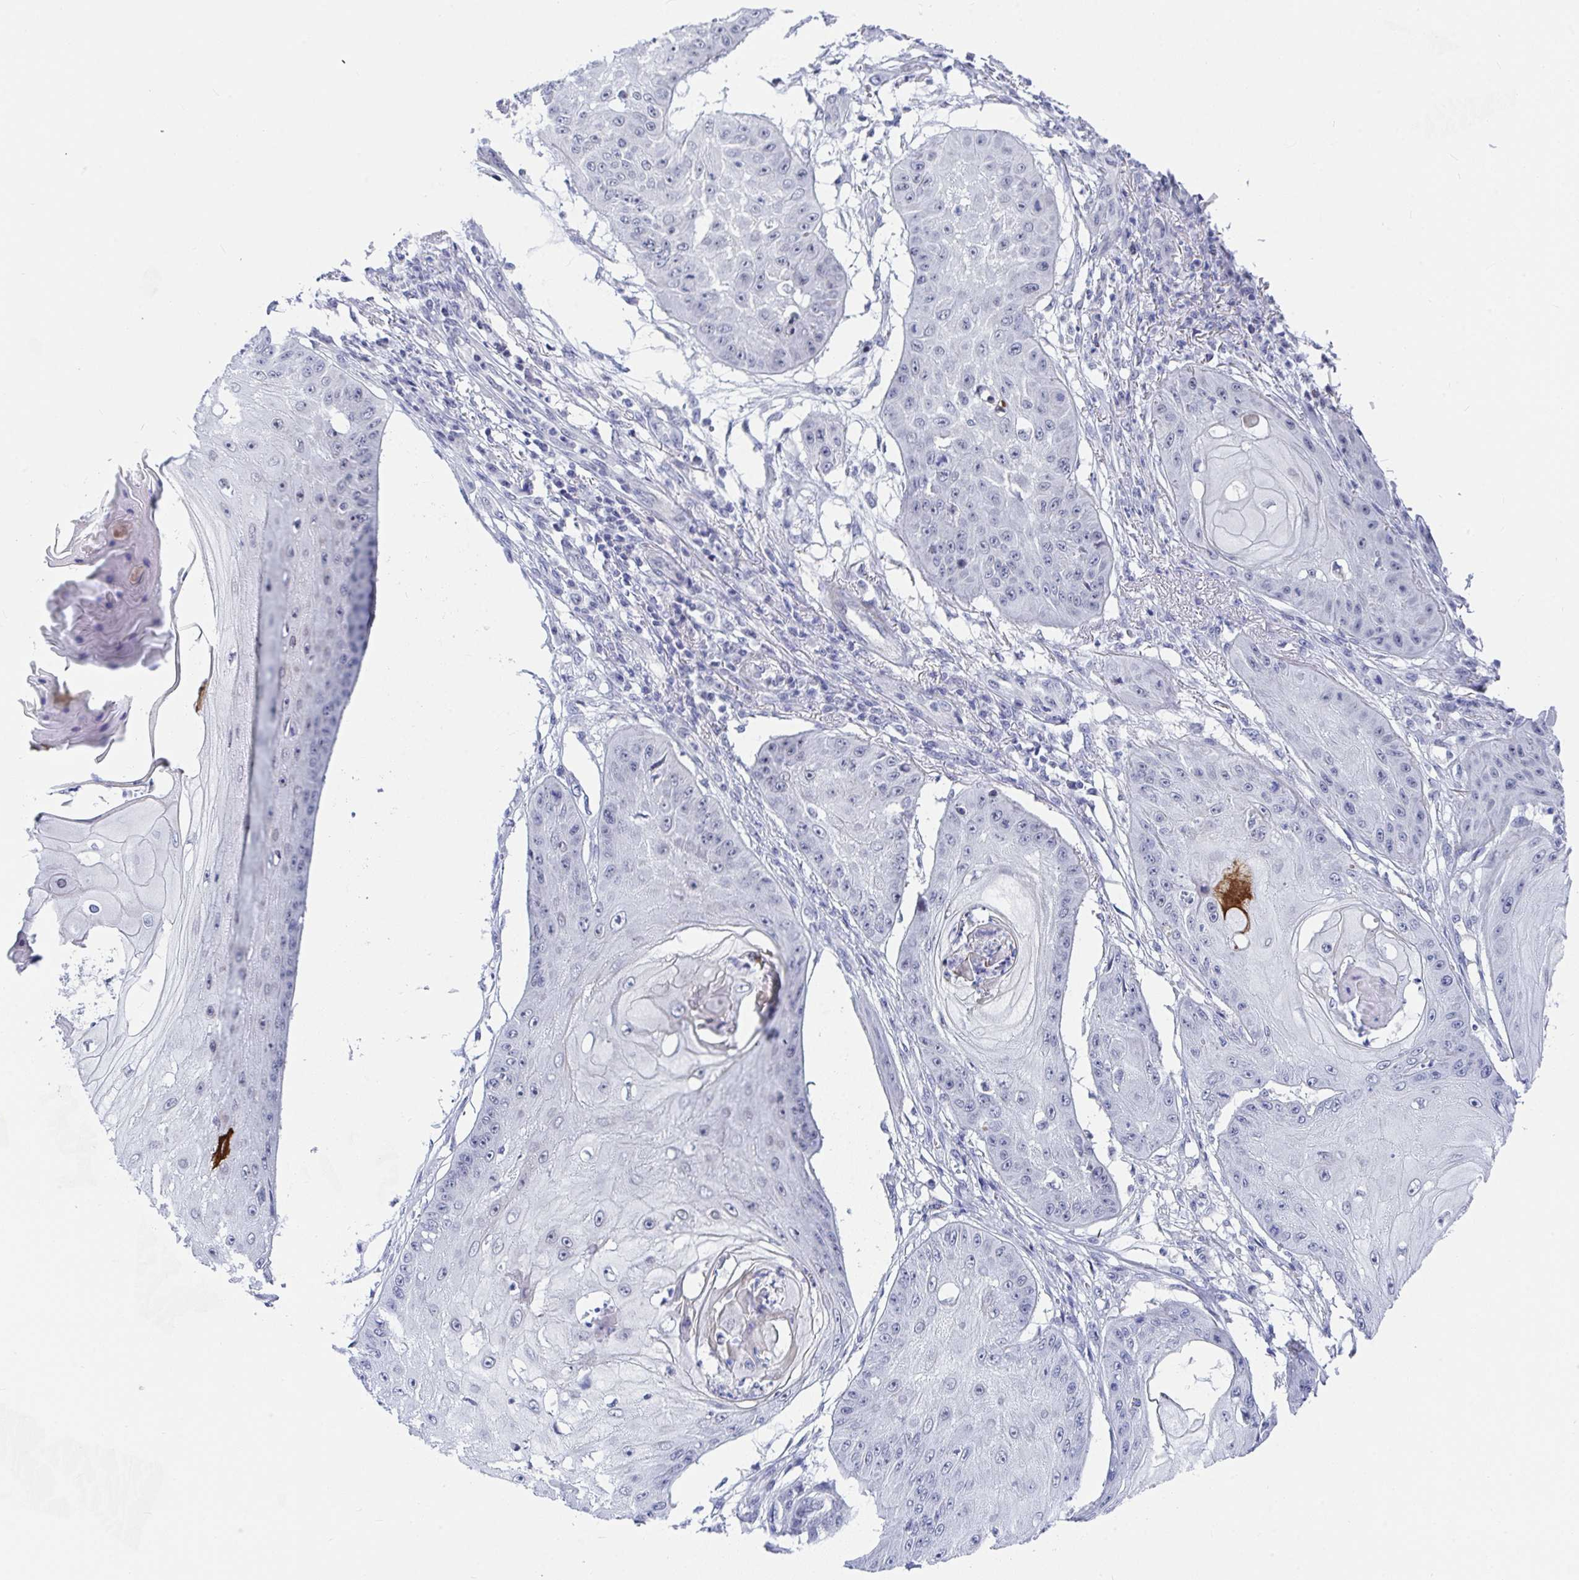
{"staining": {"intensity": "negative", "quantity": "none", "location": "none"}, "tissue": "skin cancer", "cell_type": "Tumor cells", "image_type": "cancer", "snomed": [{"axis": "morphology", "description": "Squamous cell carcinoma, NOS"}, {"axis": "topography", "description": "Skin"}], "caption": "A photomicrograph of human skin cancer (squamous cell carcinoma) is negative for staining in tumor cells.", "gene": "DAOA", "patient": {"sex": "male", "age": 70}}